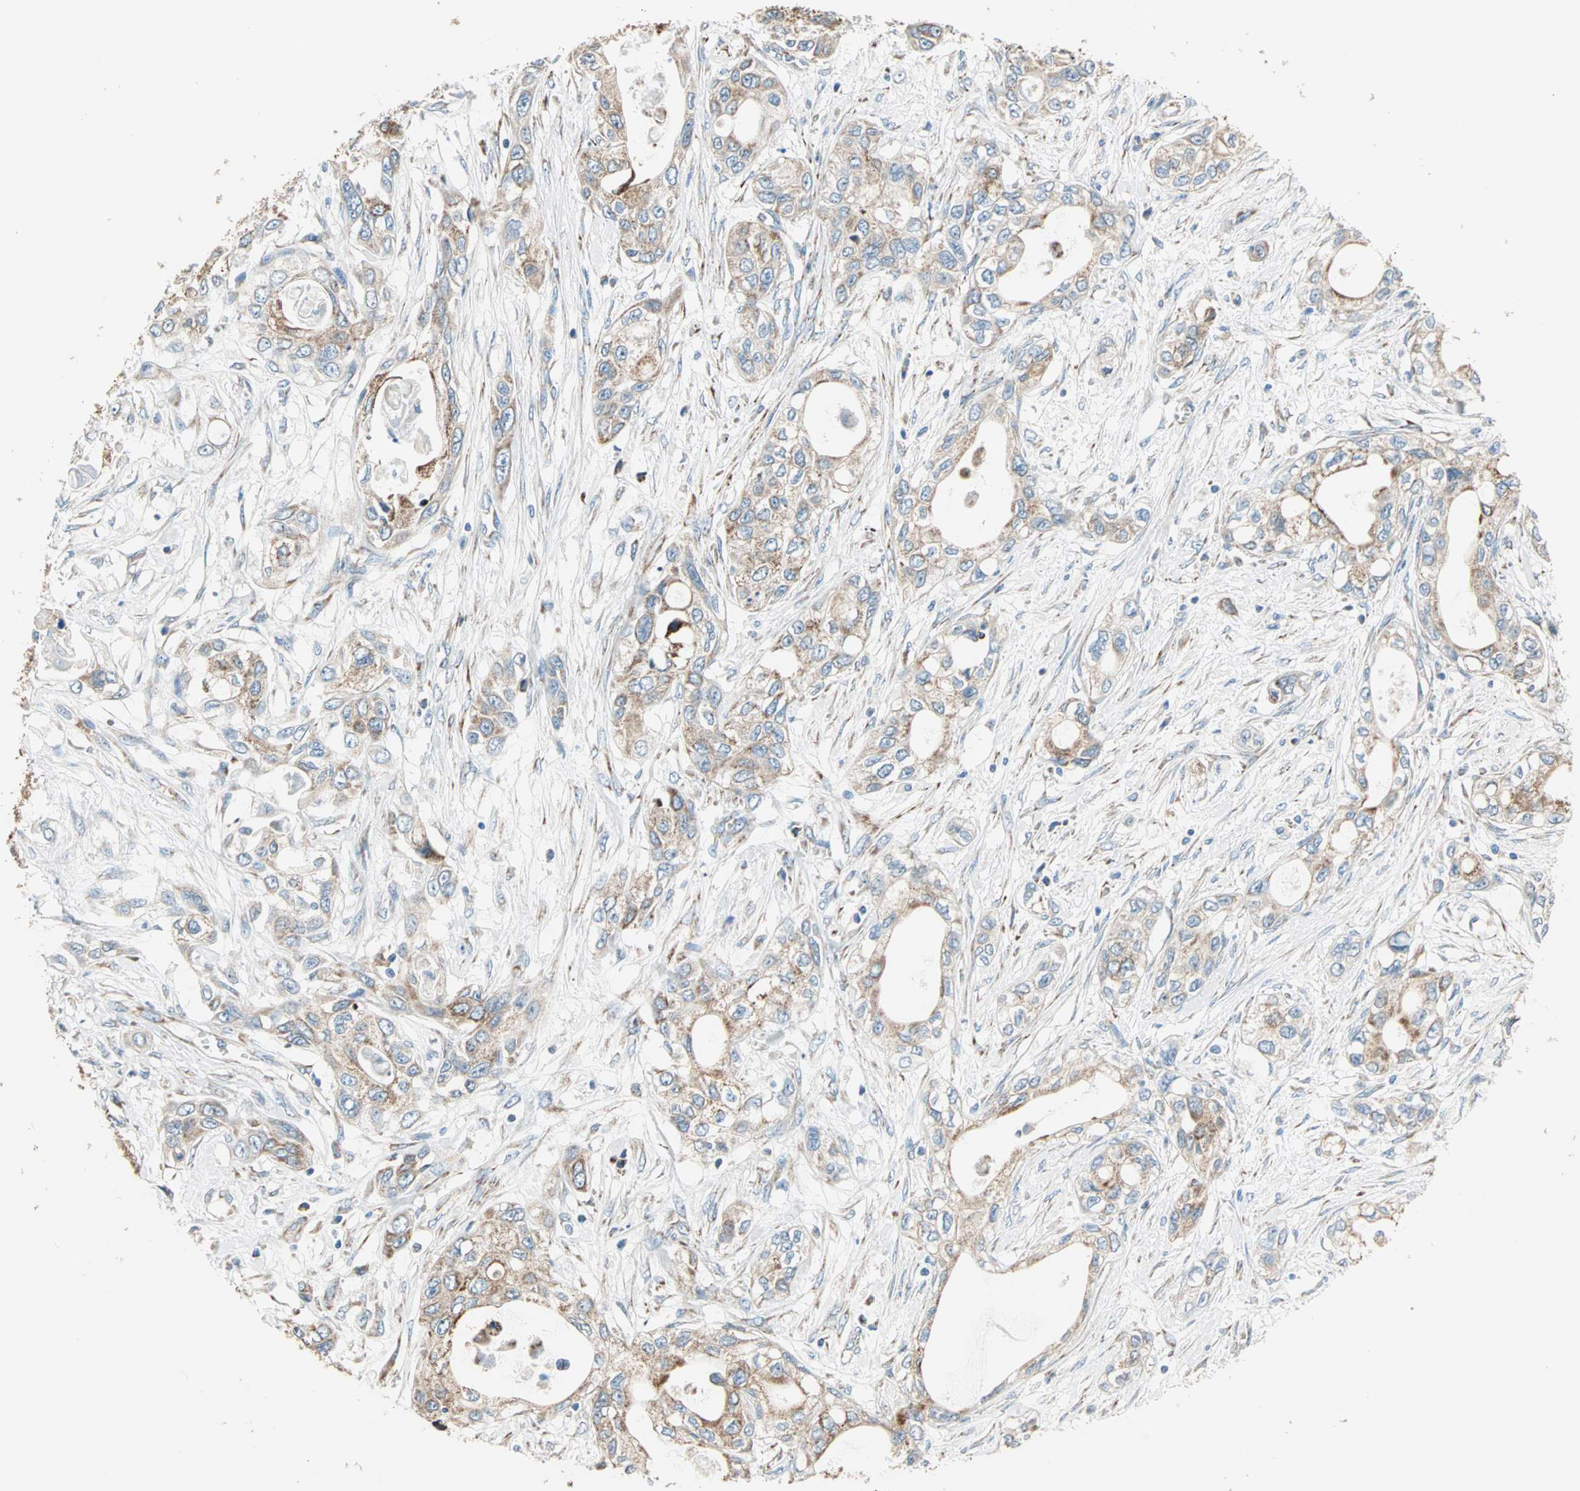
{"staining": {"intensity": "moderate", "quantity": ">75%", "location": "cytoplasmic/membranous"}, "tissue": "pancreatic cancer", "cell_type": "Tumor cells", "image_type": "cancer", "snomed": [{"axis": "morphology", "description": "Adenocarcinoma, NOS"}, {"axis": "topography", "description": "Pancreas"}], "caption": "The immunohistochemical stain shows moderate cytoplasmic/membranous positivity in tumor cells of pancreatic cancer tissue.", "gene": "TST", "patient": {"sex": "female", "age": 70}}